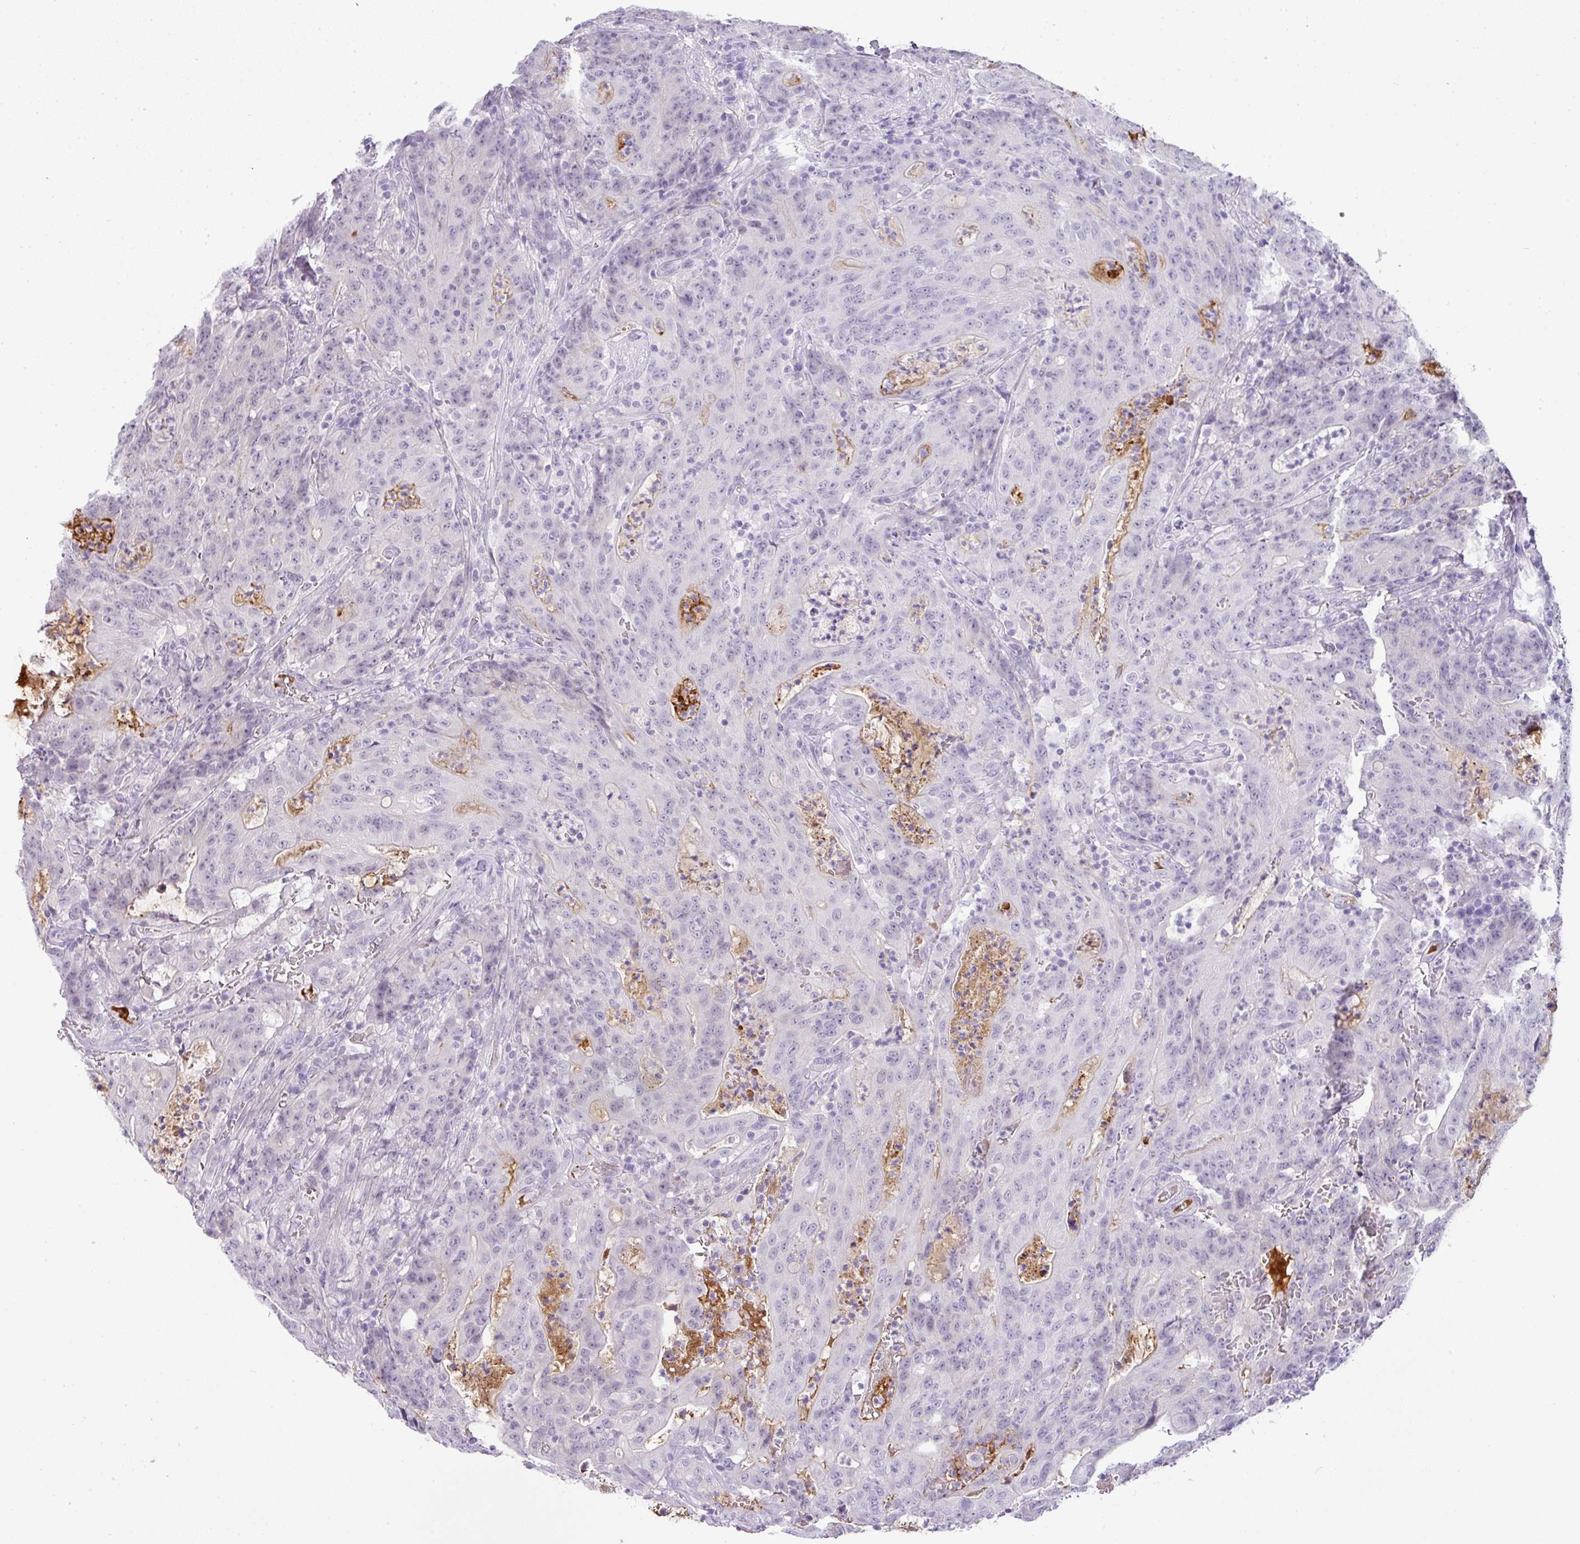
{"staining": {"intensity": "negative", "quantity": "none", "location": "none"}, "tissue": "colorectal cancer", "cell_type": "Tumor cells", "image_type": "cancer", "snomed": [{"axis": "morphology", "description": "Adenocarcinoma, NOS"}, {"axis": "topography", "description": "Colon"}], "caption": "Micrograph shows no significant protein positivity in tumor cells of colorectal adenocarcinoma.", "gene": "FGF17", "patient": {"sex": "male", "age": 83}}